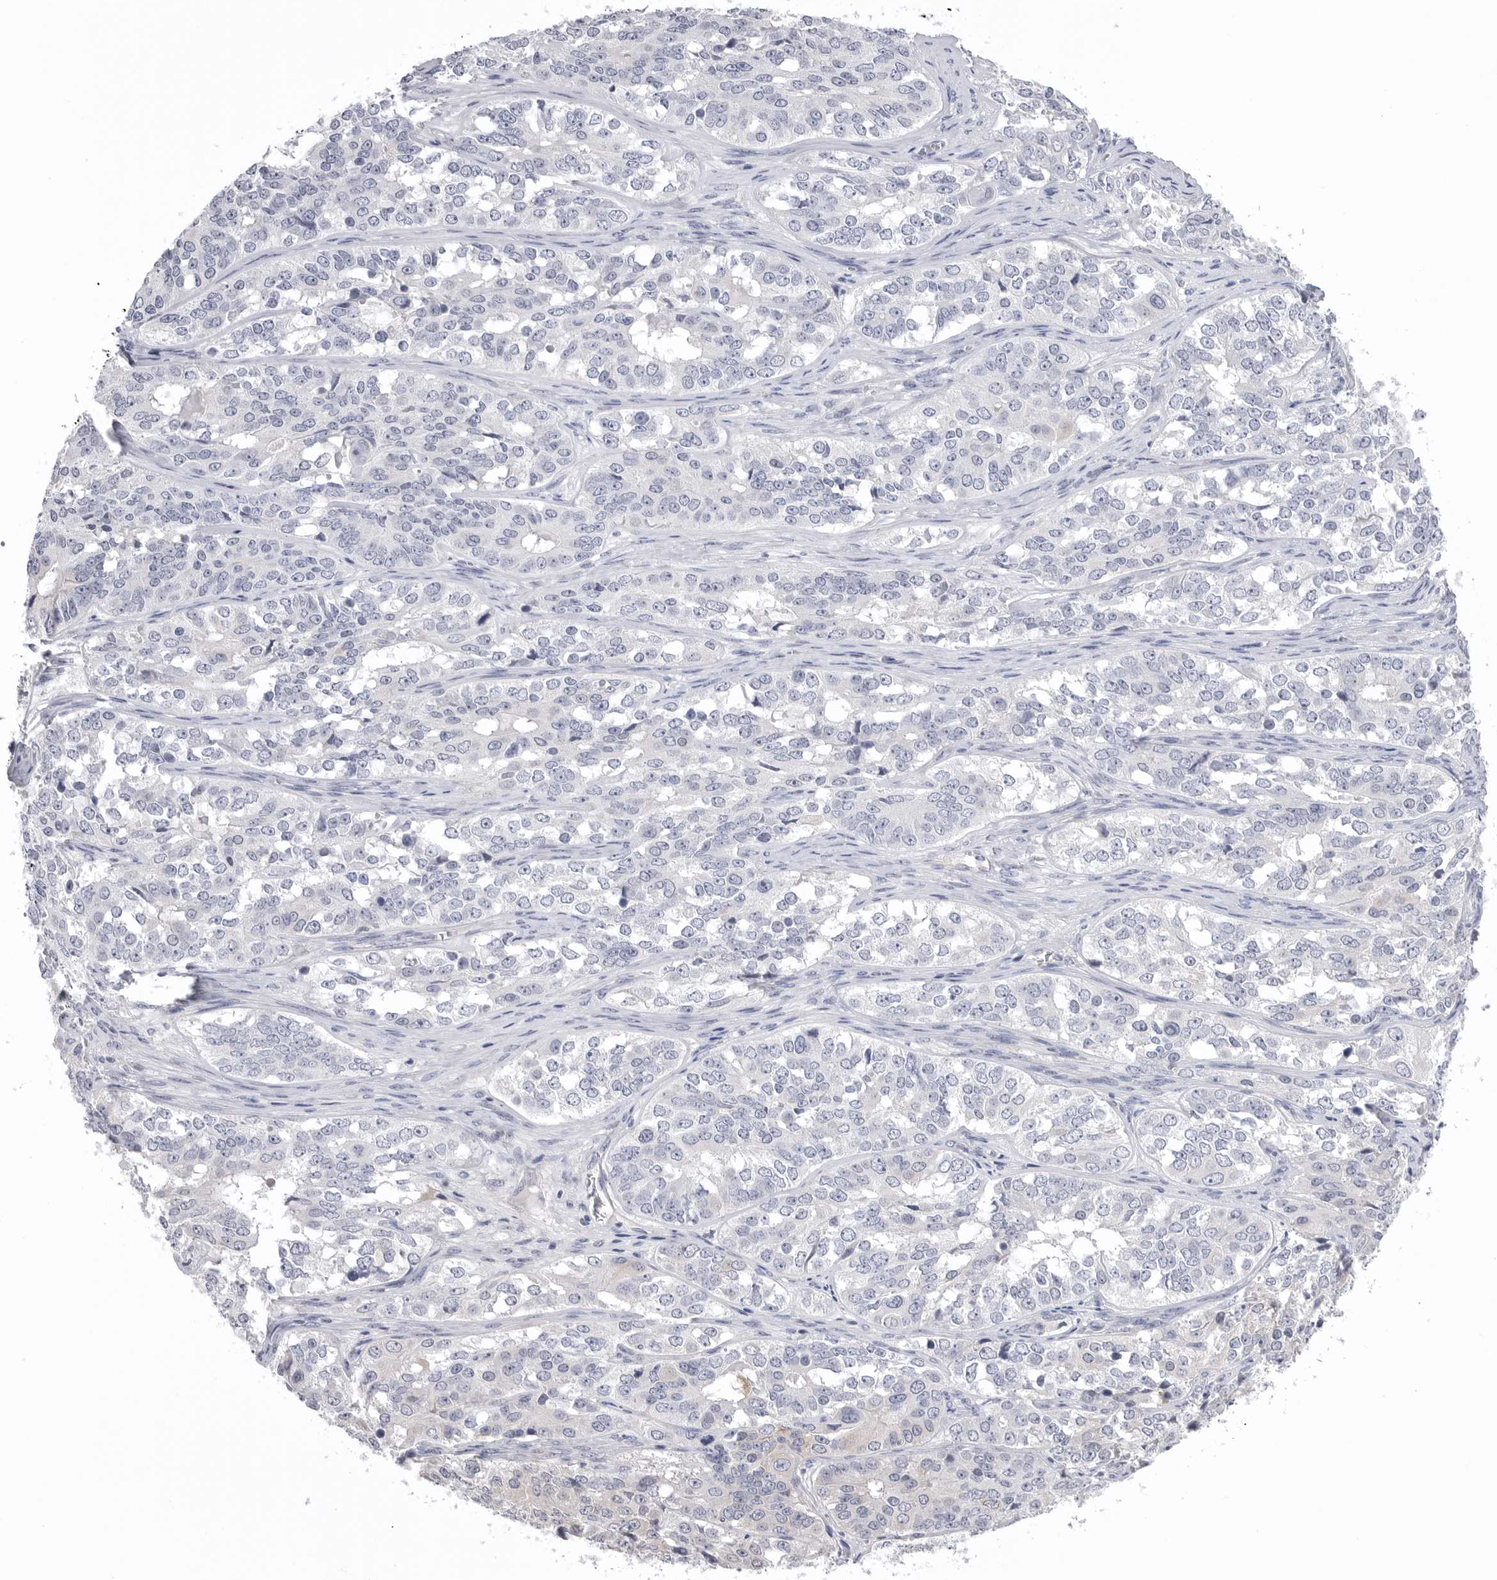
{"staining": {"intensity": "negative", "quantity": "none", "location": "none"}, "tissue": "ovarian cancer", "cell_type": "Tumor cells", "image_type": "cancer", "snomed": [{"axis": "morphology", "description": "Carcinoma, endometroid"}, {"axis": "topography", "description": "Ovary"}], "caption": "This is an immunohistochemistry photomicrograph of human ovarian cancer (endometroid carcinoma). There is no staining in tumor cells.", "gene": "DLGAP3", "patient": {"sex": "female", "age": 51}}